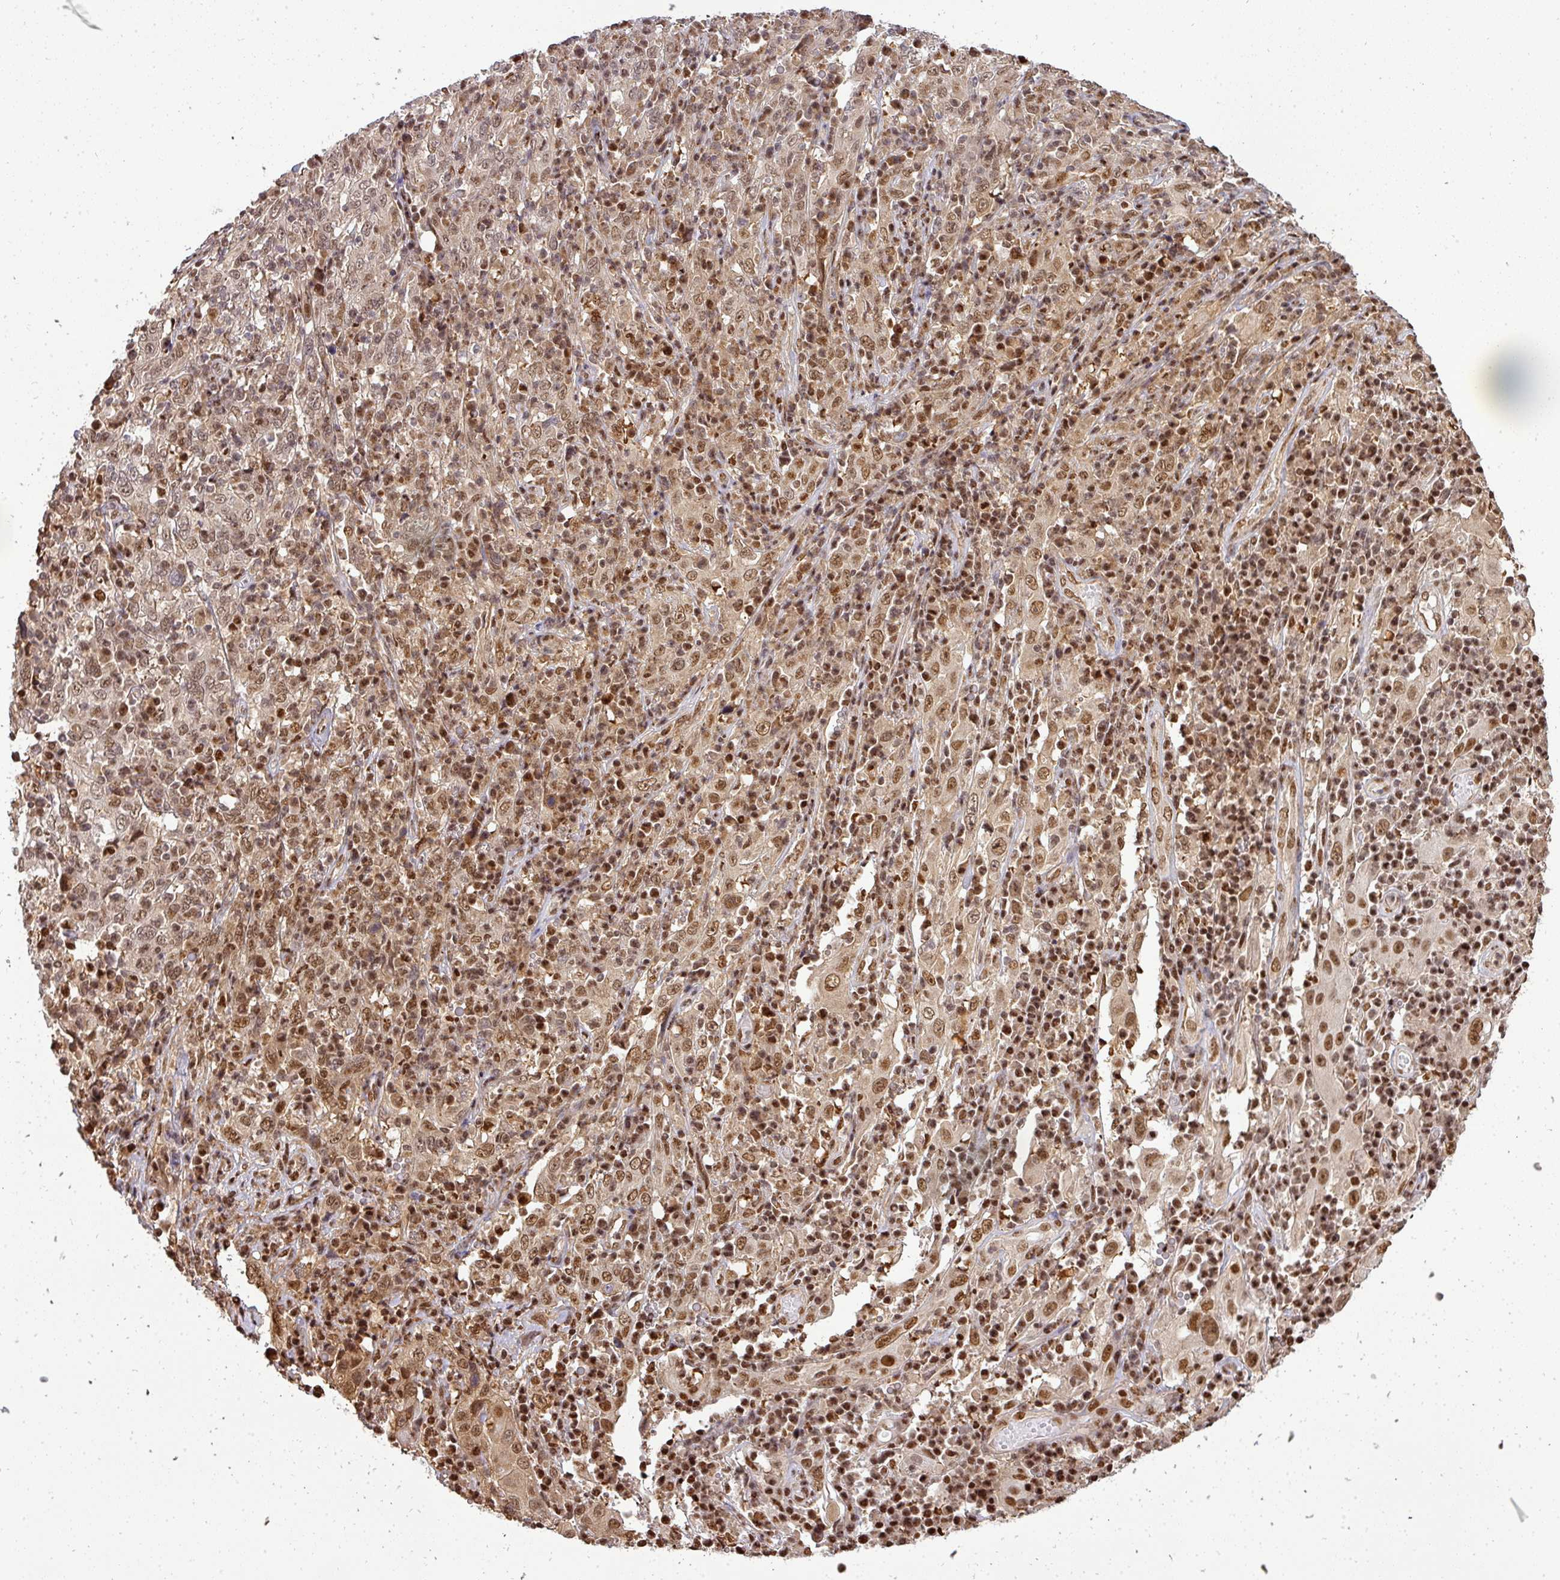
{"staining": {"intensity": "moderate", "quantity": ">75%", "location": "nuclear"}, "tissue": "cervical cancer", "cell_type": "Tumor cells", "image_type": "cancer", "snomed": [{"axis": "morphology", "description": "Squamous cell carcinoma, NOS"}, {"axis": "topography", "description": "Cervix"}], "caption": "A micrograph of human squamous cell carcinoma (cervical) stained for a protein demonstrates moderate nuclear brown staining in tumor cells.", "gene": "PATZ1", "patient": {"sex": "female", "age": 46}}